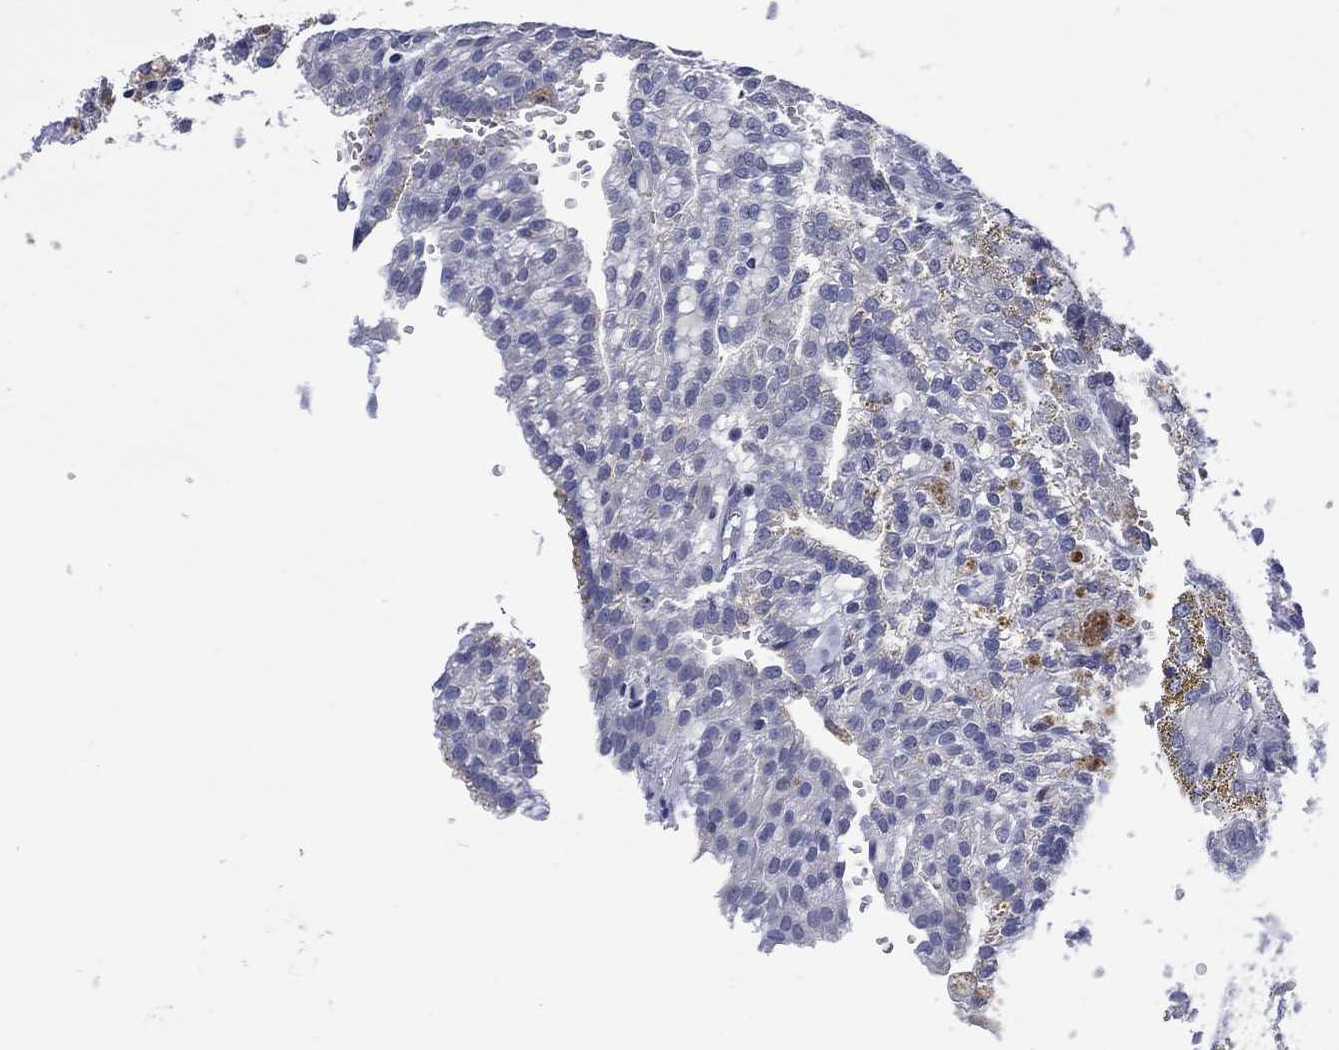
{"staining": {"intensity": "negative", "quantity": "none", "location": "none"}, "tissue": "renal cancer", "cell_type": "Tumor cells", "image_type": "cancer", "snomed": [{"axis": "morphology", "description": "Adenocarcinoma, NOS"}, {"axis": "topography", "description": "Kidney"}], "caption": "The immunohistochemistry histopathology image has no significant positivity in tumor cells of adenocarcinoma (renal) tissue. (Brightfield microscopy of DAB (3,3'-diaminobenzidine) immunohistochemistry at high magnification).", "gene": "USP26", "patient": {"sex": "male", "age": 63}}